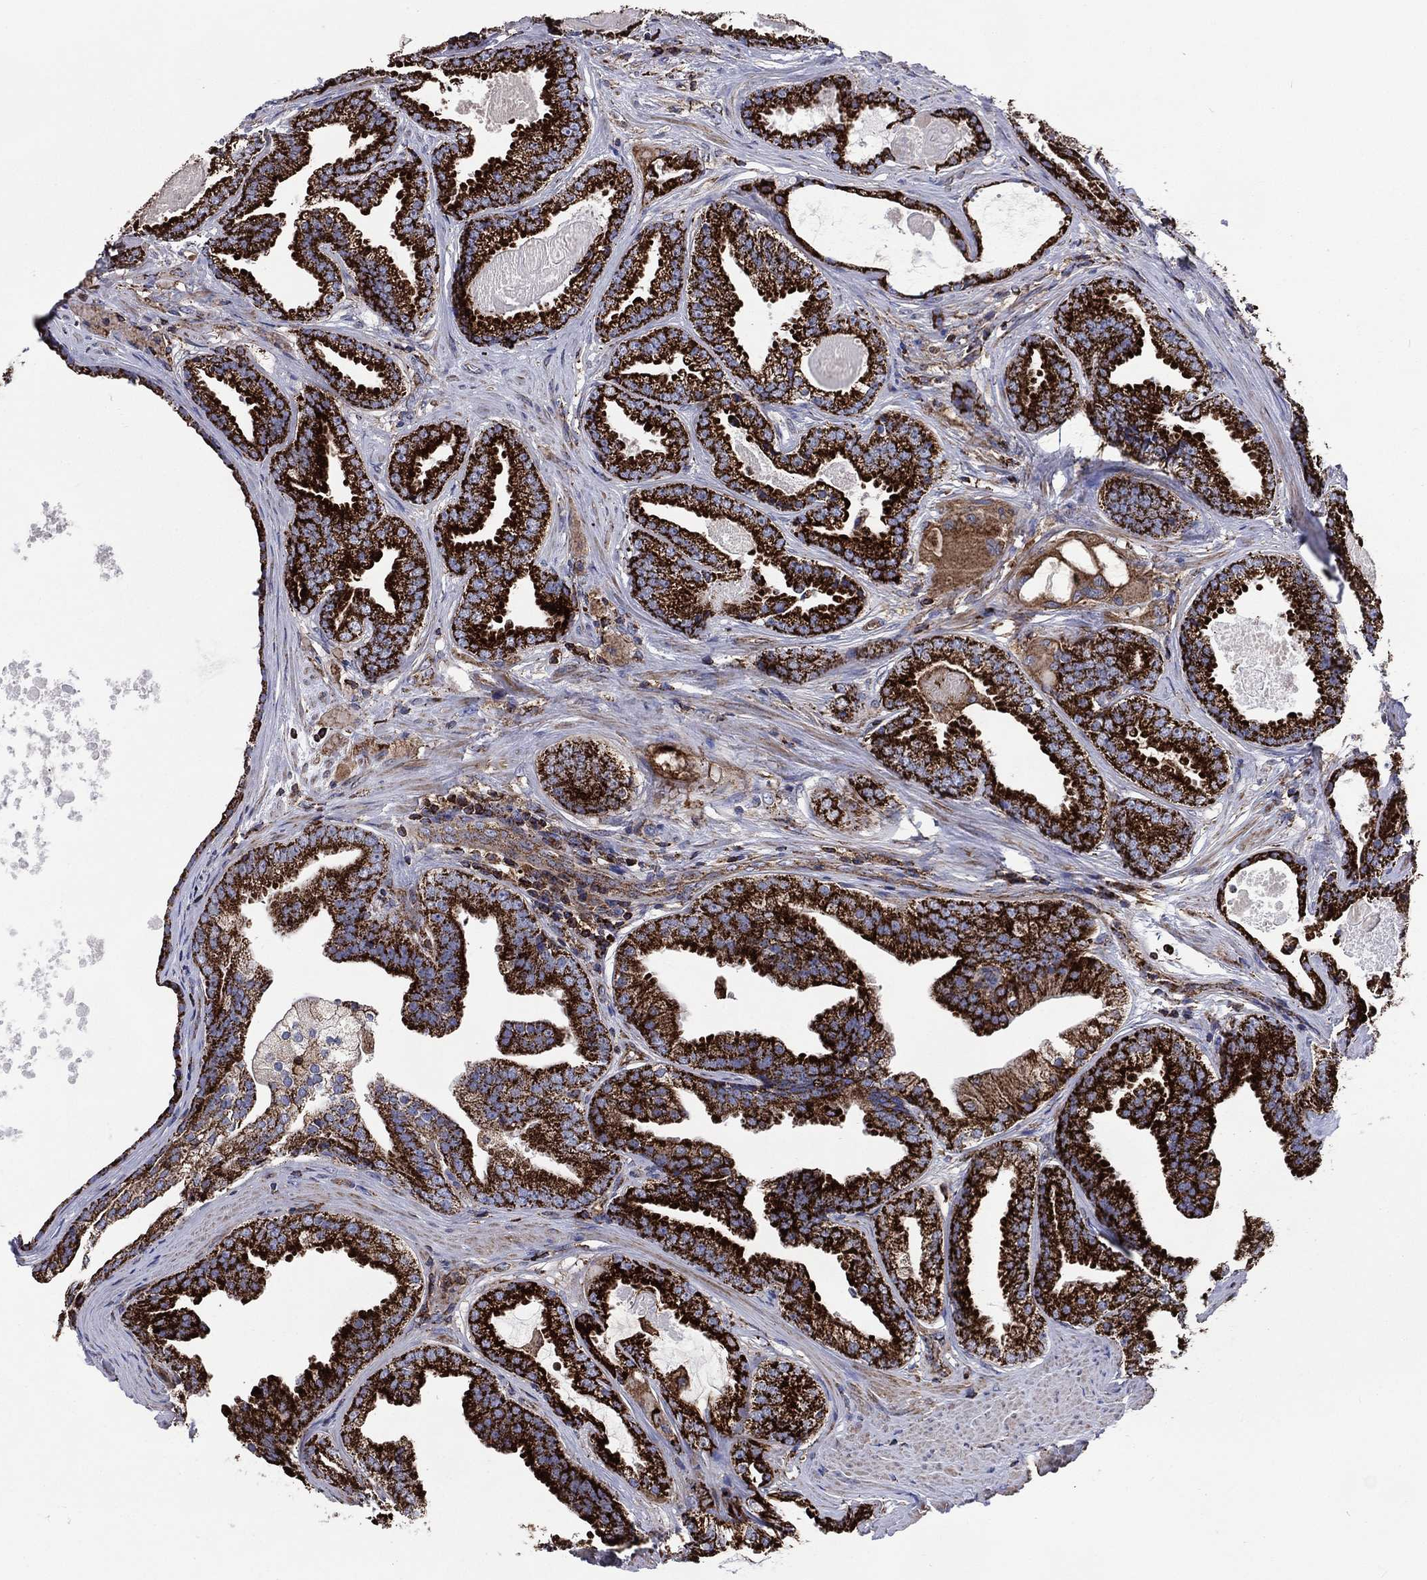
{"staining": {"intensity": "strong", "quantity": ">75%", "location": "cytoplasmic/membranous"}, "tissue": "prostate cancer", "cell_type": "Tumor cells", "image_type": "cancer", "snomed": [{"axis": "morphology", "description": "Adenocarcinoma, NOS"}, {"axis": "morphology", "description": "Adenocarcinoma, High grade"}, {"axis": "topography", "description": "Prostate"}], "caption": "A brown stain highlights strong cytoplasmic/membranous positivity of a protein in high-grade adenocarcinoma (prostate) tumor cells. The staining was performed using DAB, with brown indicating positive protein expression. Nuclei are stained blue with hematoxylin.", "gene": "ANKRD37", "patient": {"sex": "male", "age": 64}}